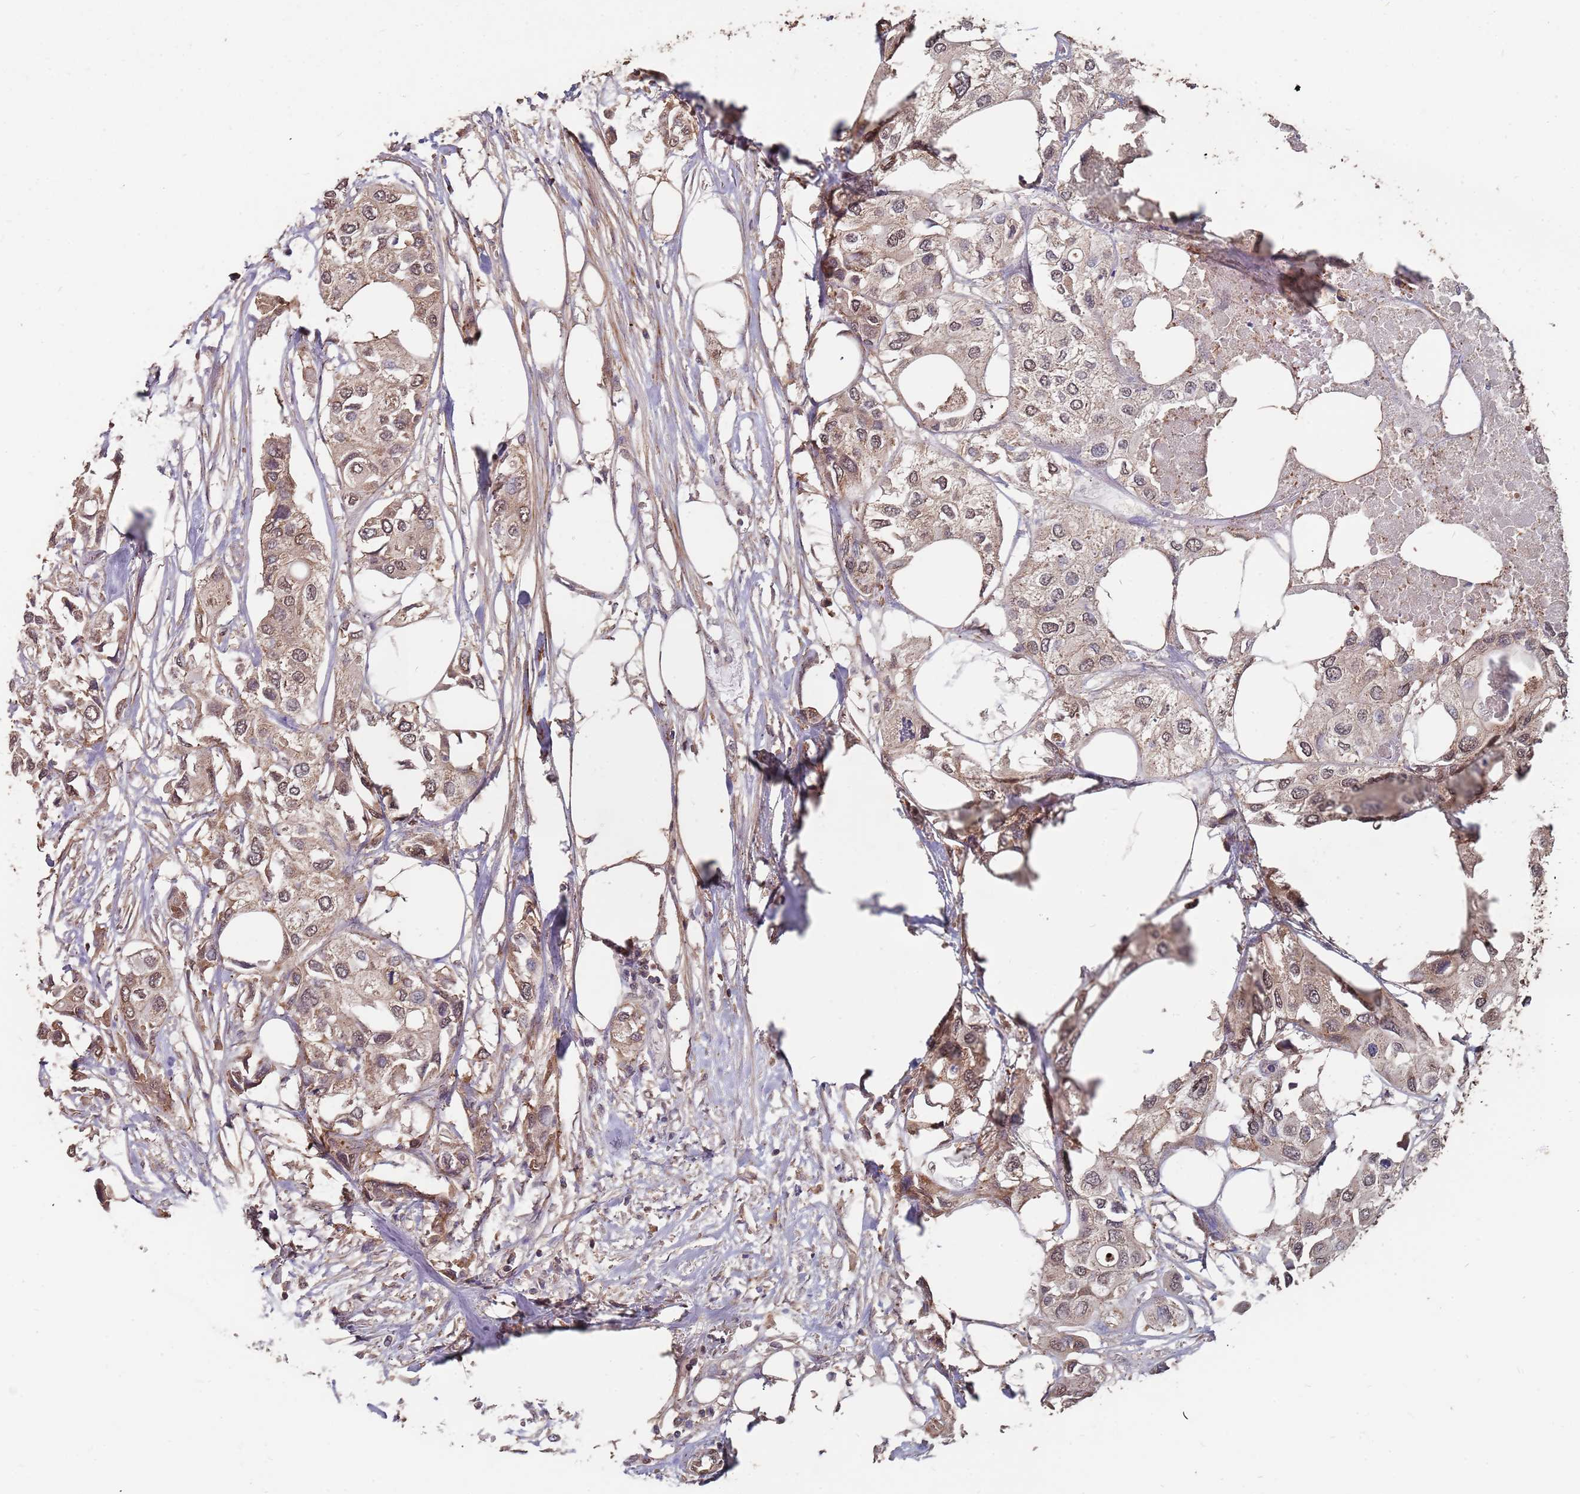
{"staining": {"intensity": "weak", "quantity": ">75%", "location": "cytoplasmic/membranous,nuclear"}, "tissue": "urothelial cancer", "cell_type": "Tumor cells", "image_type": "cancer", "snomed": [{"axis": "morphology", "description": "Urothelial carcinoma, High grade"}, {"axis": "topography", "description": "Urinary bladder"}], "caption": "Approximately >75% of tumor cells in human urothelial cancer show weak cytoplasmic/membranous and nuclear protein expression as visualized by brown immunohistochemical staining.", "gene": "PRORP", "patient": {"sex": "male", "age": 64}}